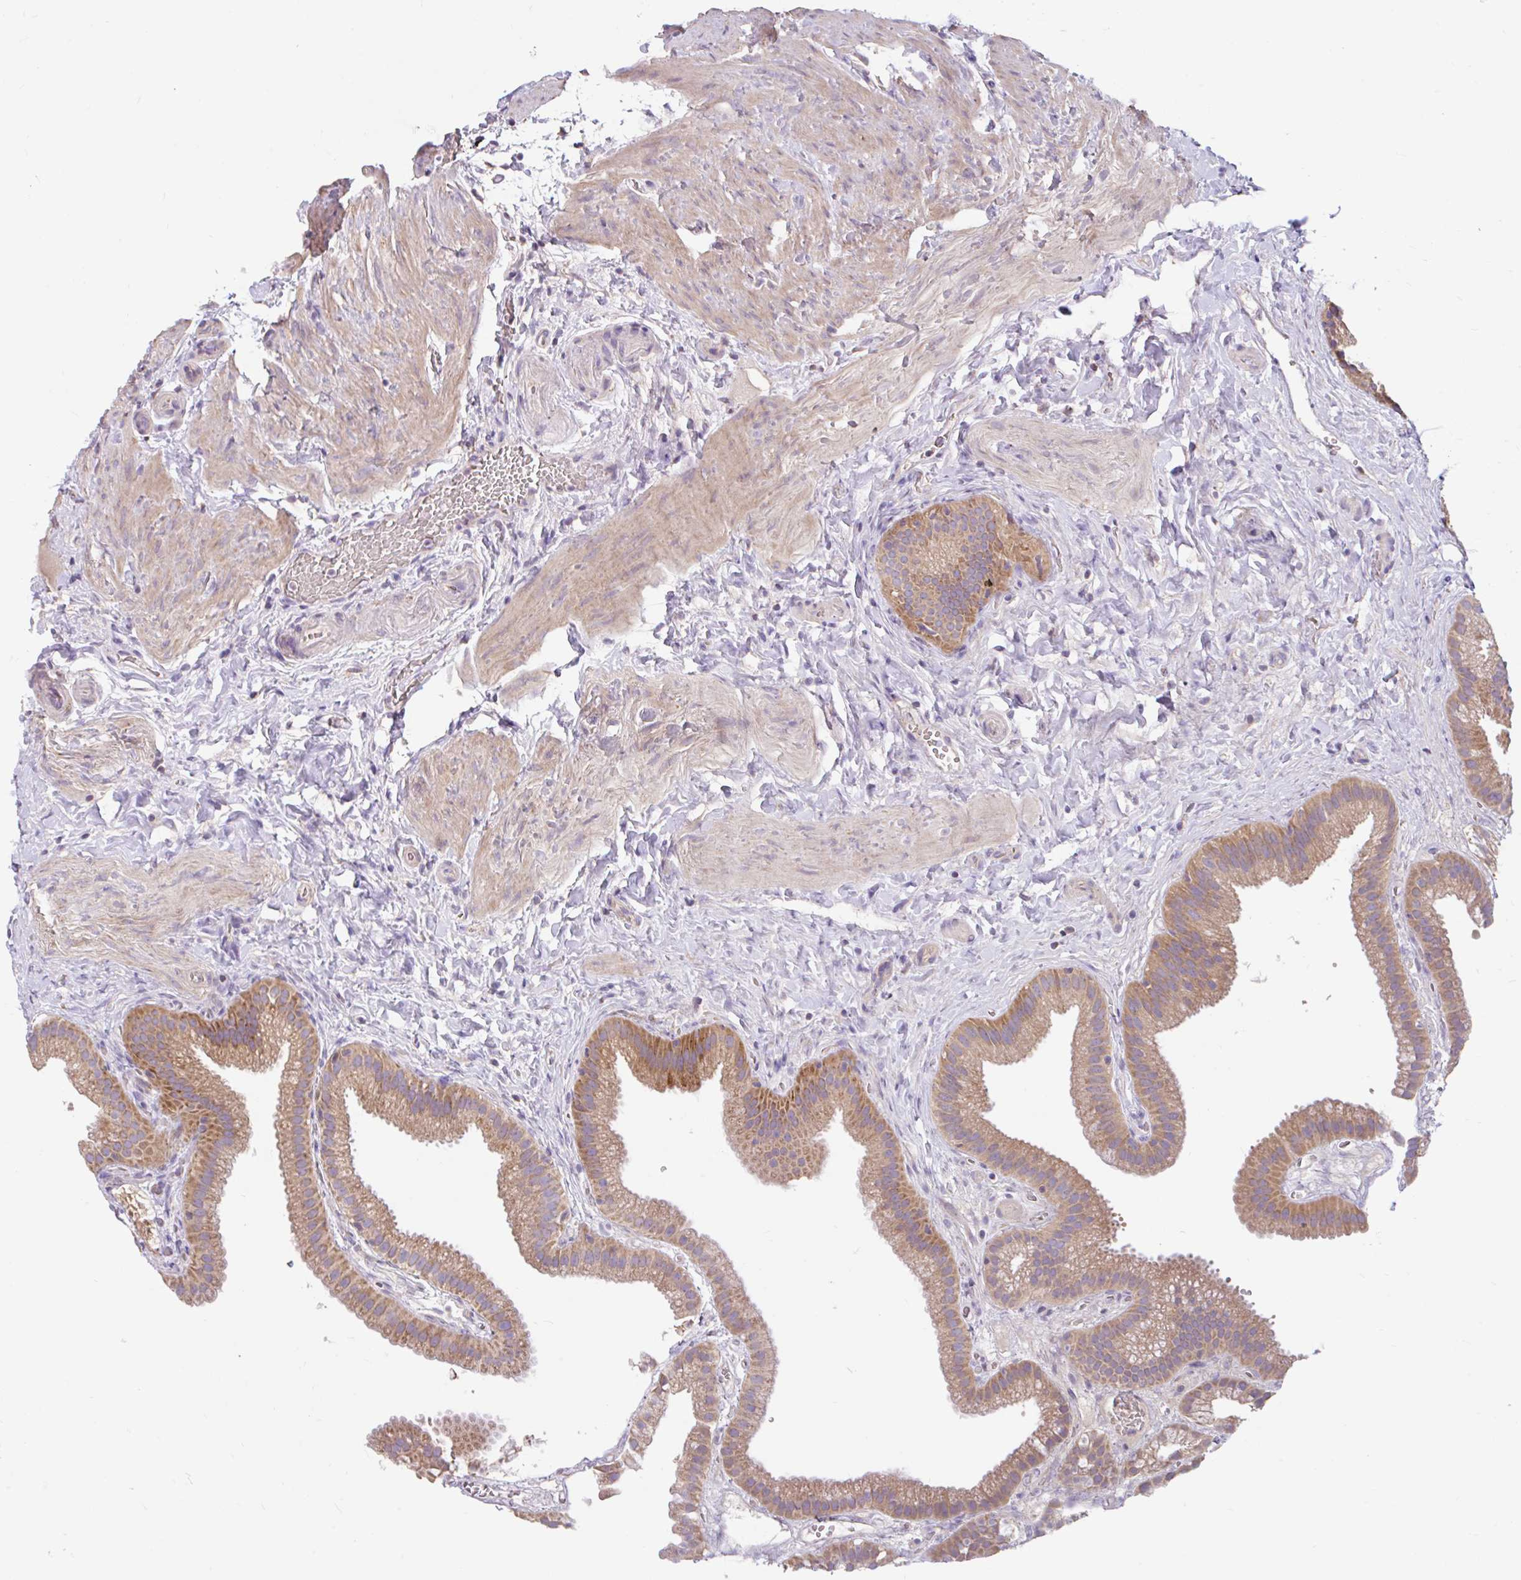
{"staining": {"intensity": "moderate", "quantity": ">75%", "location": "cytoplasmic/membranous"}, "tissue": "gallbladder", "cell_type": "Glandular cells", "image_type": "normal", "snomed": [{"axis": "morphology", "description": "Normal tissue, NOS"}, {"axis": "topography", "description": "Gallbladder"}], "caption": "Immunohistochemistry histopathology image of benign gallbladder stained for a protein (brown), which demonstrates medium levels of moderate cytoplasmic/membranous expression in about >75% of glandular cells.", "gene": "RALBP1", "patient": {"sex": "female", "age": 63}}